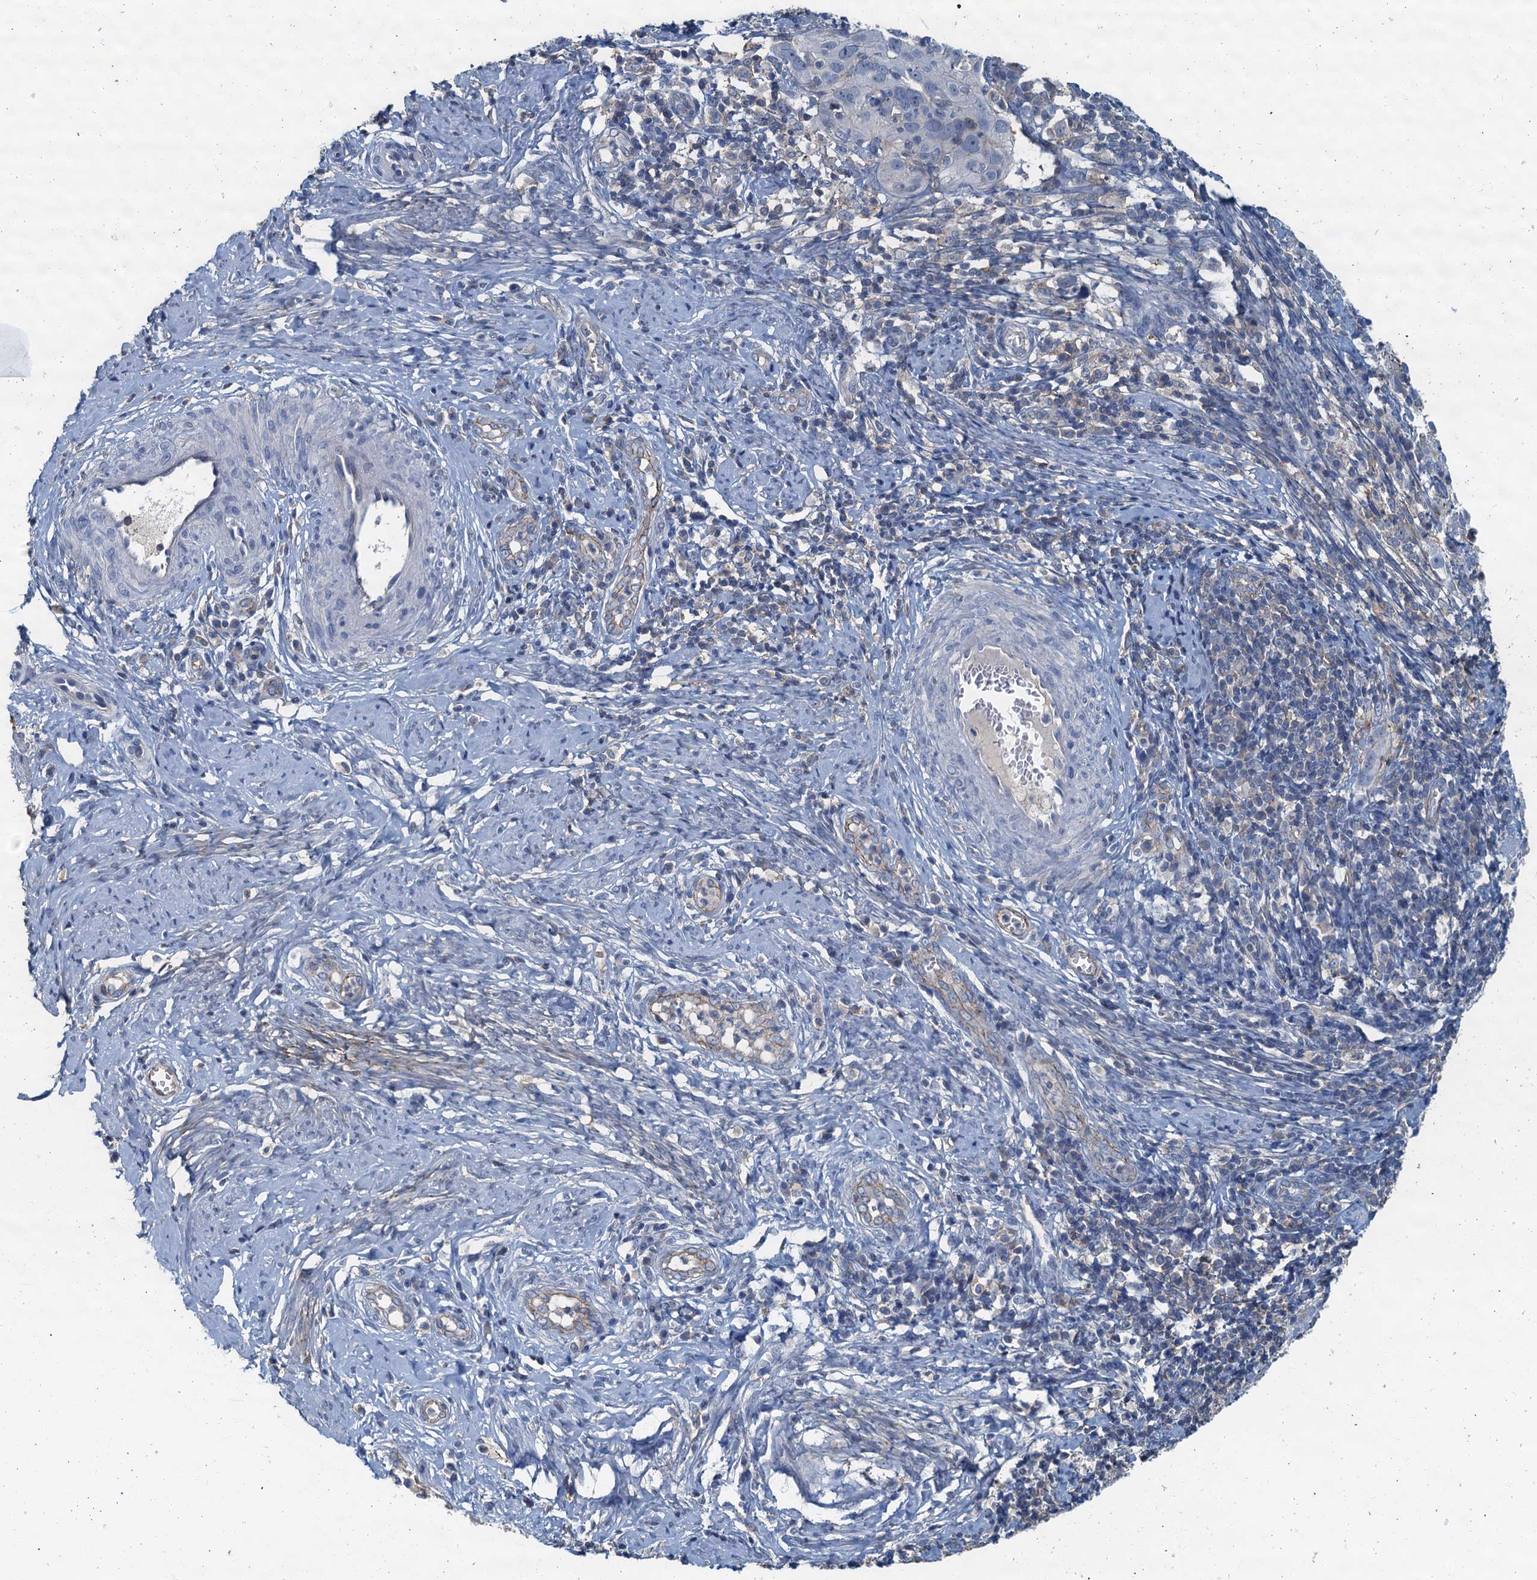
{"staining": {"intensity": "negative", "quantity": "none", "location": "none"}, "tissue": "cervical cancer", "cell_type": "Tumor cells", "image_type": "cancer", "snomed": [{"axis": "morphology", "description": "Normal tissue, NOS"}, {"axis": "morphology", "description": "Squamous cell carcinoma, NOS"}, {"axis": "topography", "description": "Cervix"}], "caption": "This histopathology image is of cervical squamous cell carcinoma stained with immunohistochemistry (IHC) to label a protein in brown with the nuclei are counter-stained blue. There is no staining in tumor cells.", "gene": "THAP10", "patient": {"sex": "female", "age": 31}}